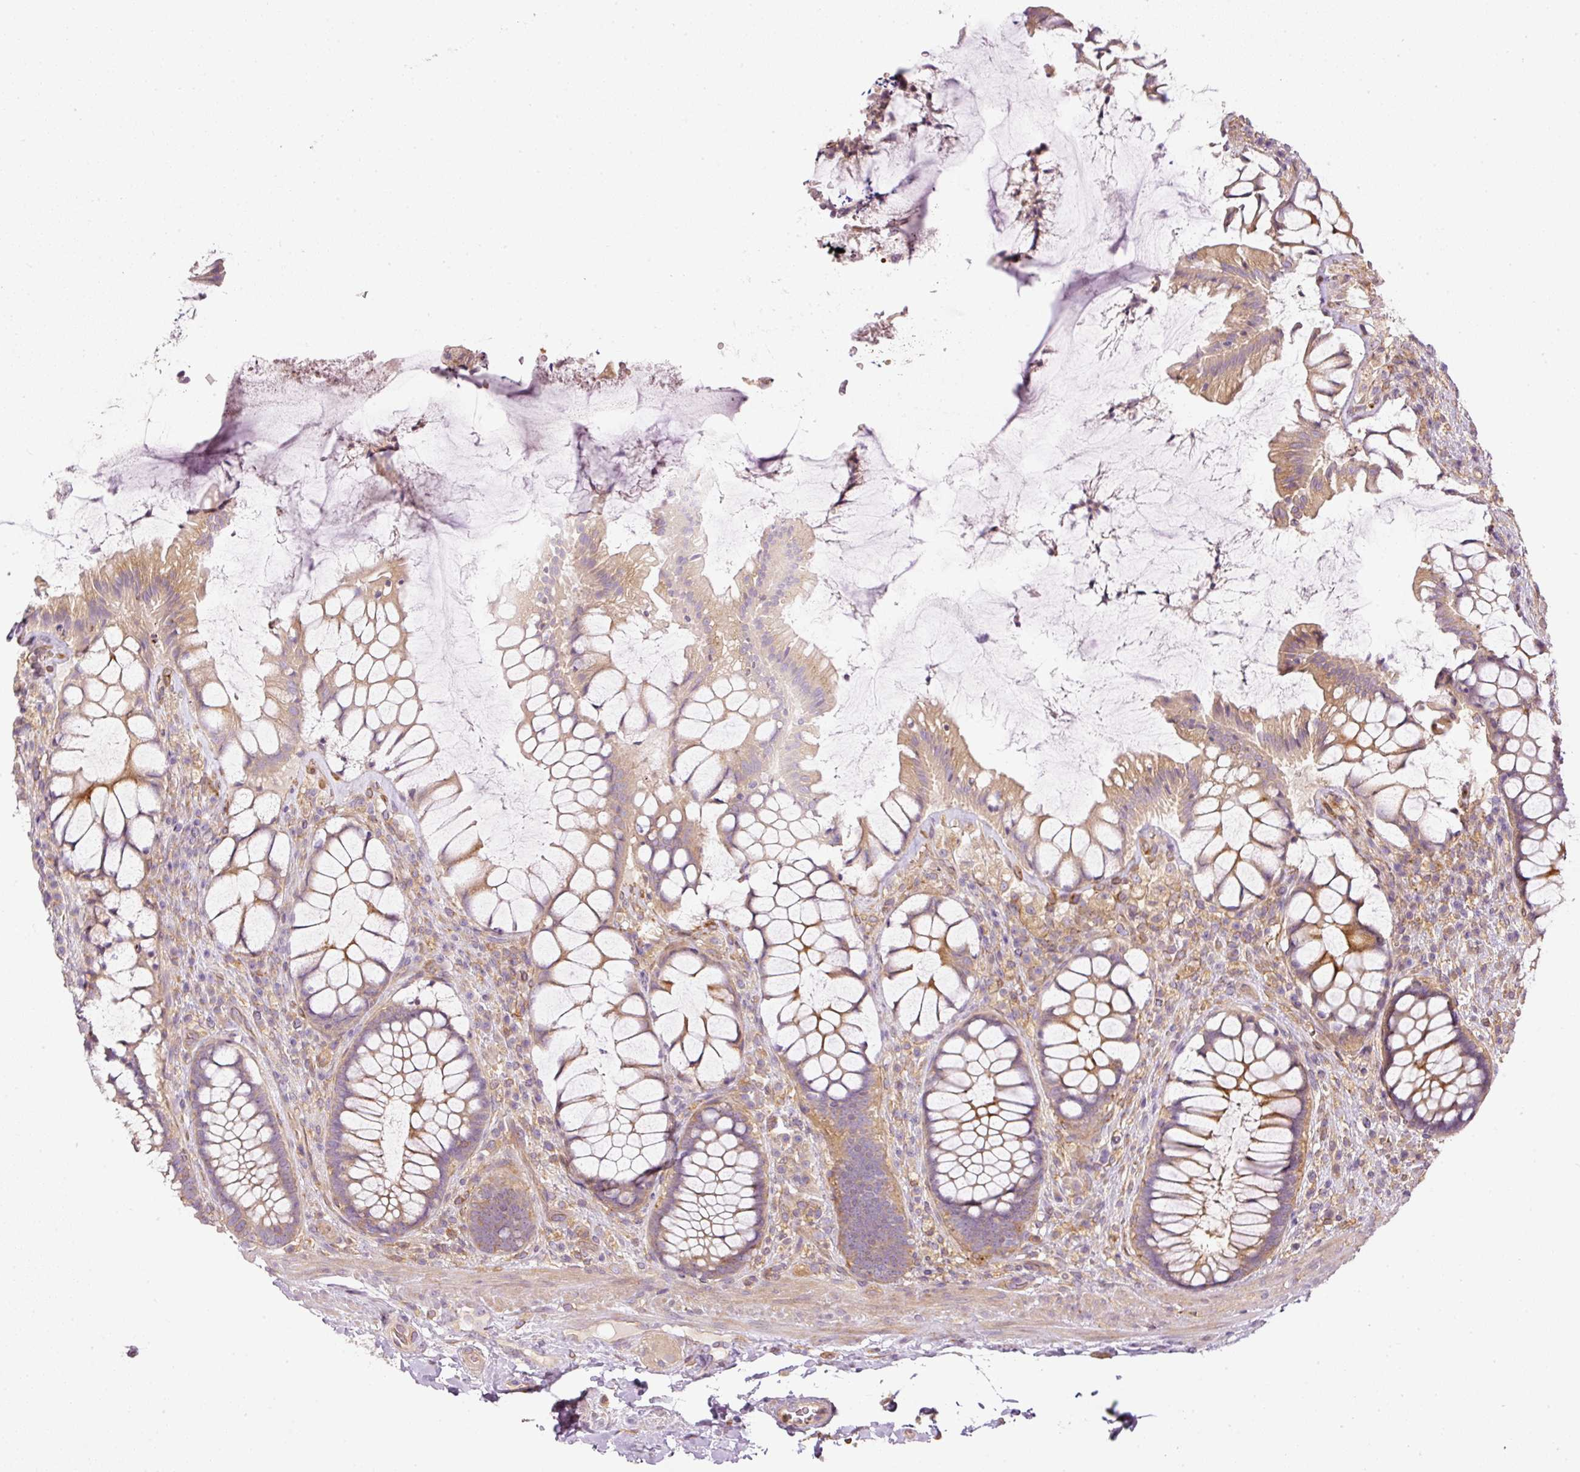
{"staining": {"intensity": "moderate", "quantity": ">75%", "location": "cytoplasmic/membranous"}, "tissue": "rectum", "cell_type": "Glandular cells", "image_type": "normal", "snomed": [{"axis": "morphology", "description": "Normal tissue, NOS"}, {"axis": "topography", "description": "Rectum"}], "caption": "Immunohistochemistry of benign rectum demonstrates medium levels of moderate cytoplasmic/membranous positivity in approximately >75% of glandular cells.", "gene": "TBC1D2B", "patient": {"sex": "female", "age": 58}}